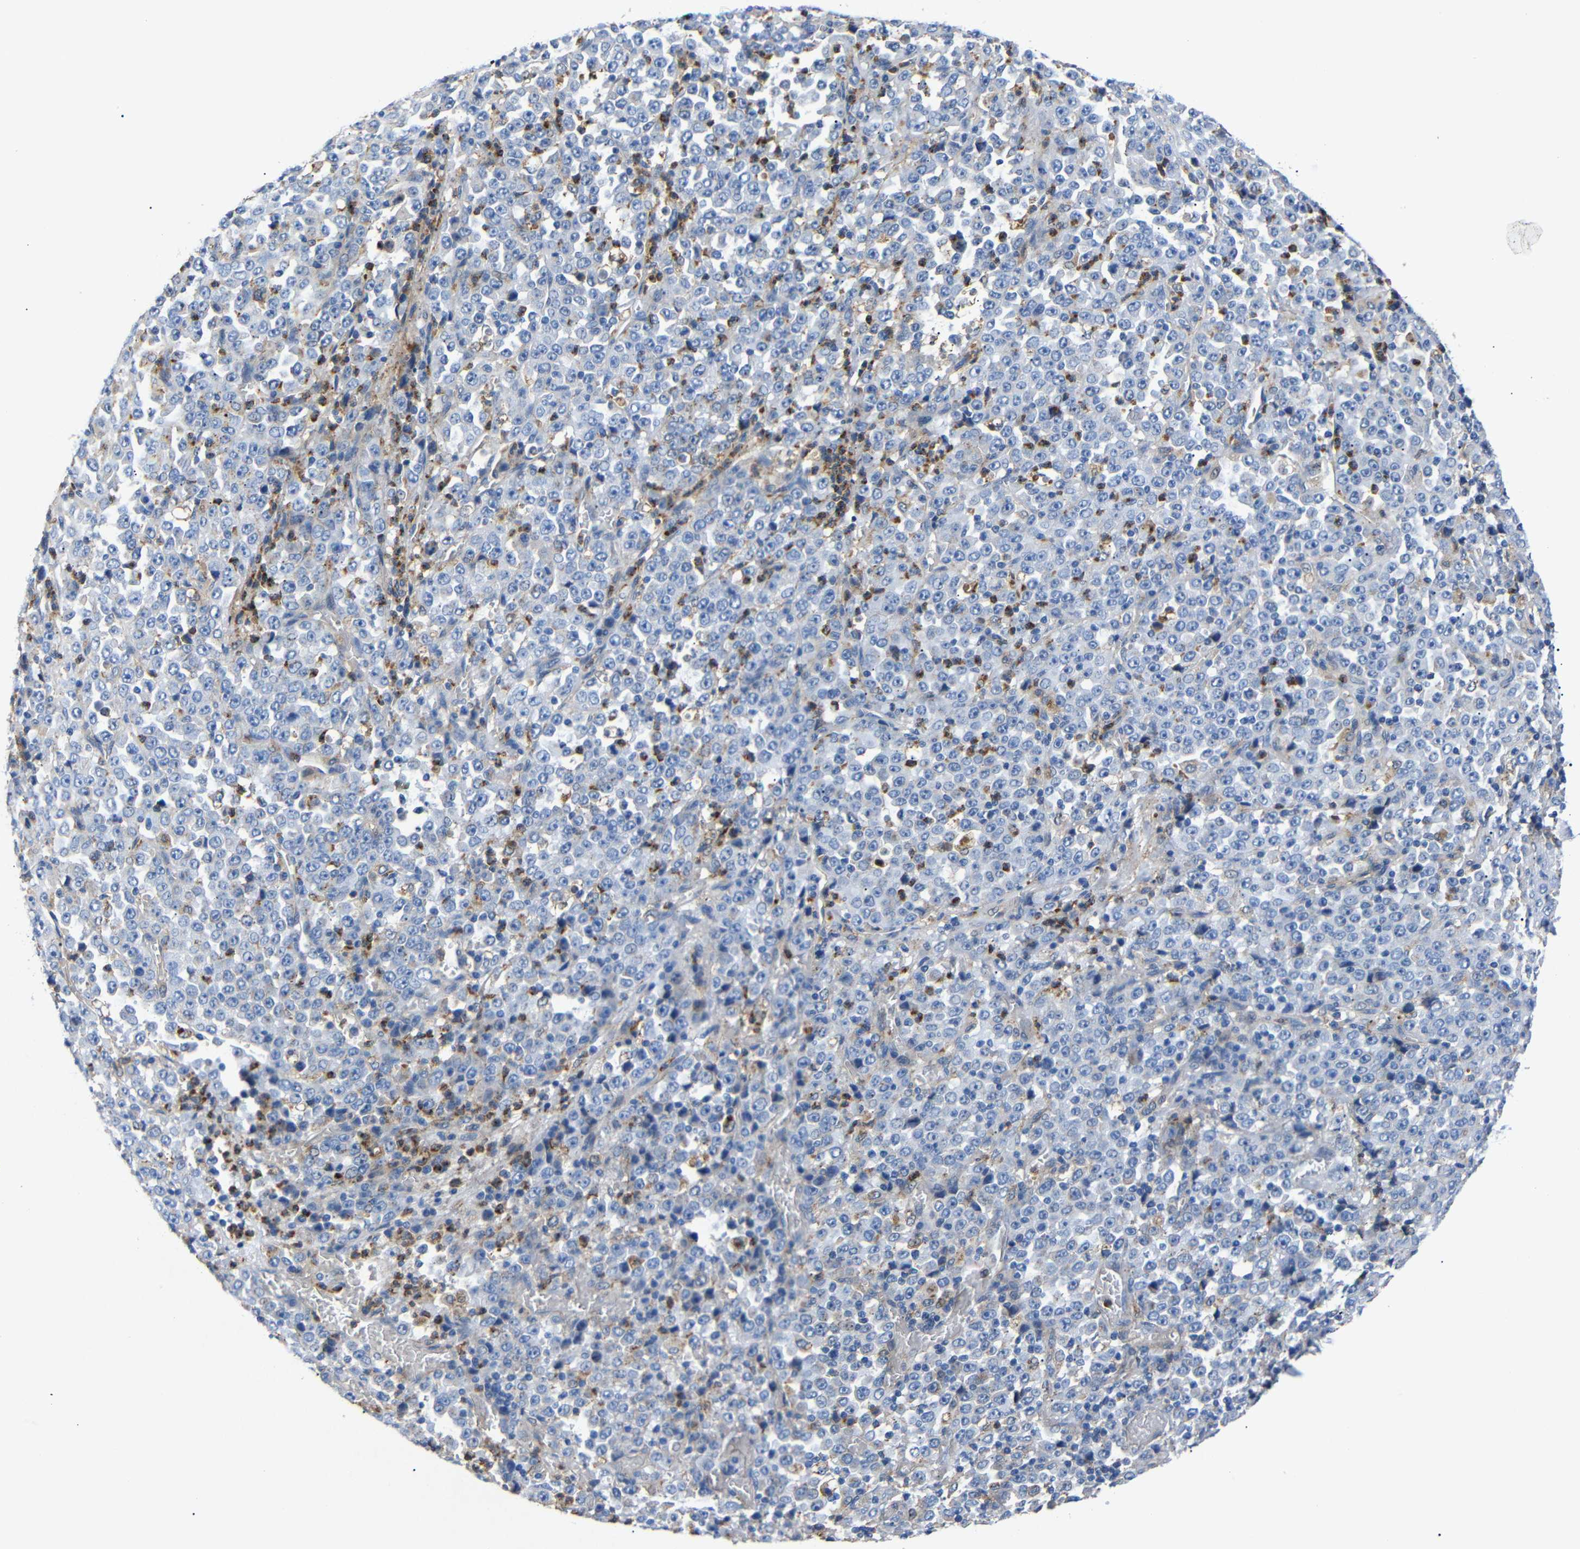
{"staining": {"intensity": "negative", "quantity": "none", "location": "none"}, "tissue": "stomach cancer", "cell_type": "Tumor cells", "image_type": "cancer", "snomed": [{"axis": "morphology", "description": "Normal tissue, NOS"}, {"axis": "morphology", "description": "Adenocarcinoma, NOS"}, {"axis": "topography", "description": "Stomach, upper"}, {"axis": "topography", "description": "Stomach"}], "caption": "DAB (3,3'-diaminobenzidine) immunohistochemical staining of stomach cancer (adenocarcinoma) displays no significant expression in tumor cells. (DAB IHC, high magnification).", "gene": "SDCBP", "patient": {"sex": "male", "age": 59}}